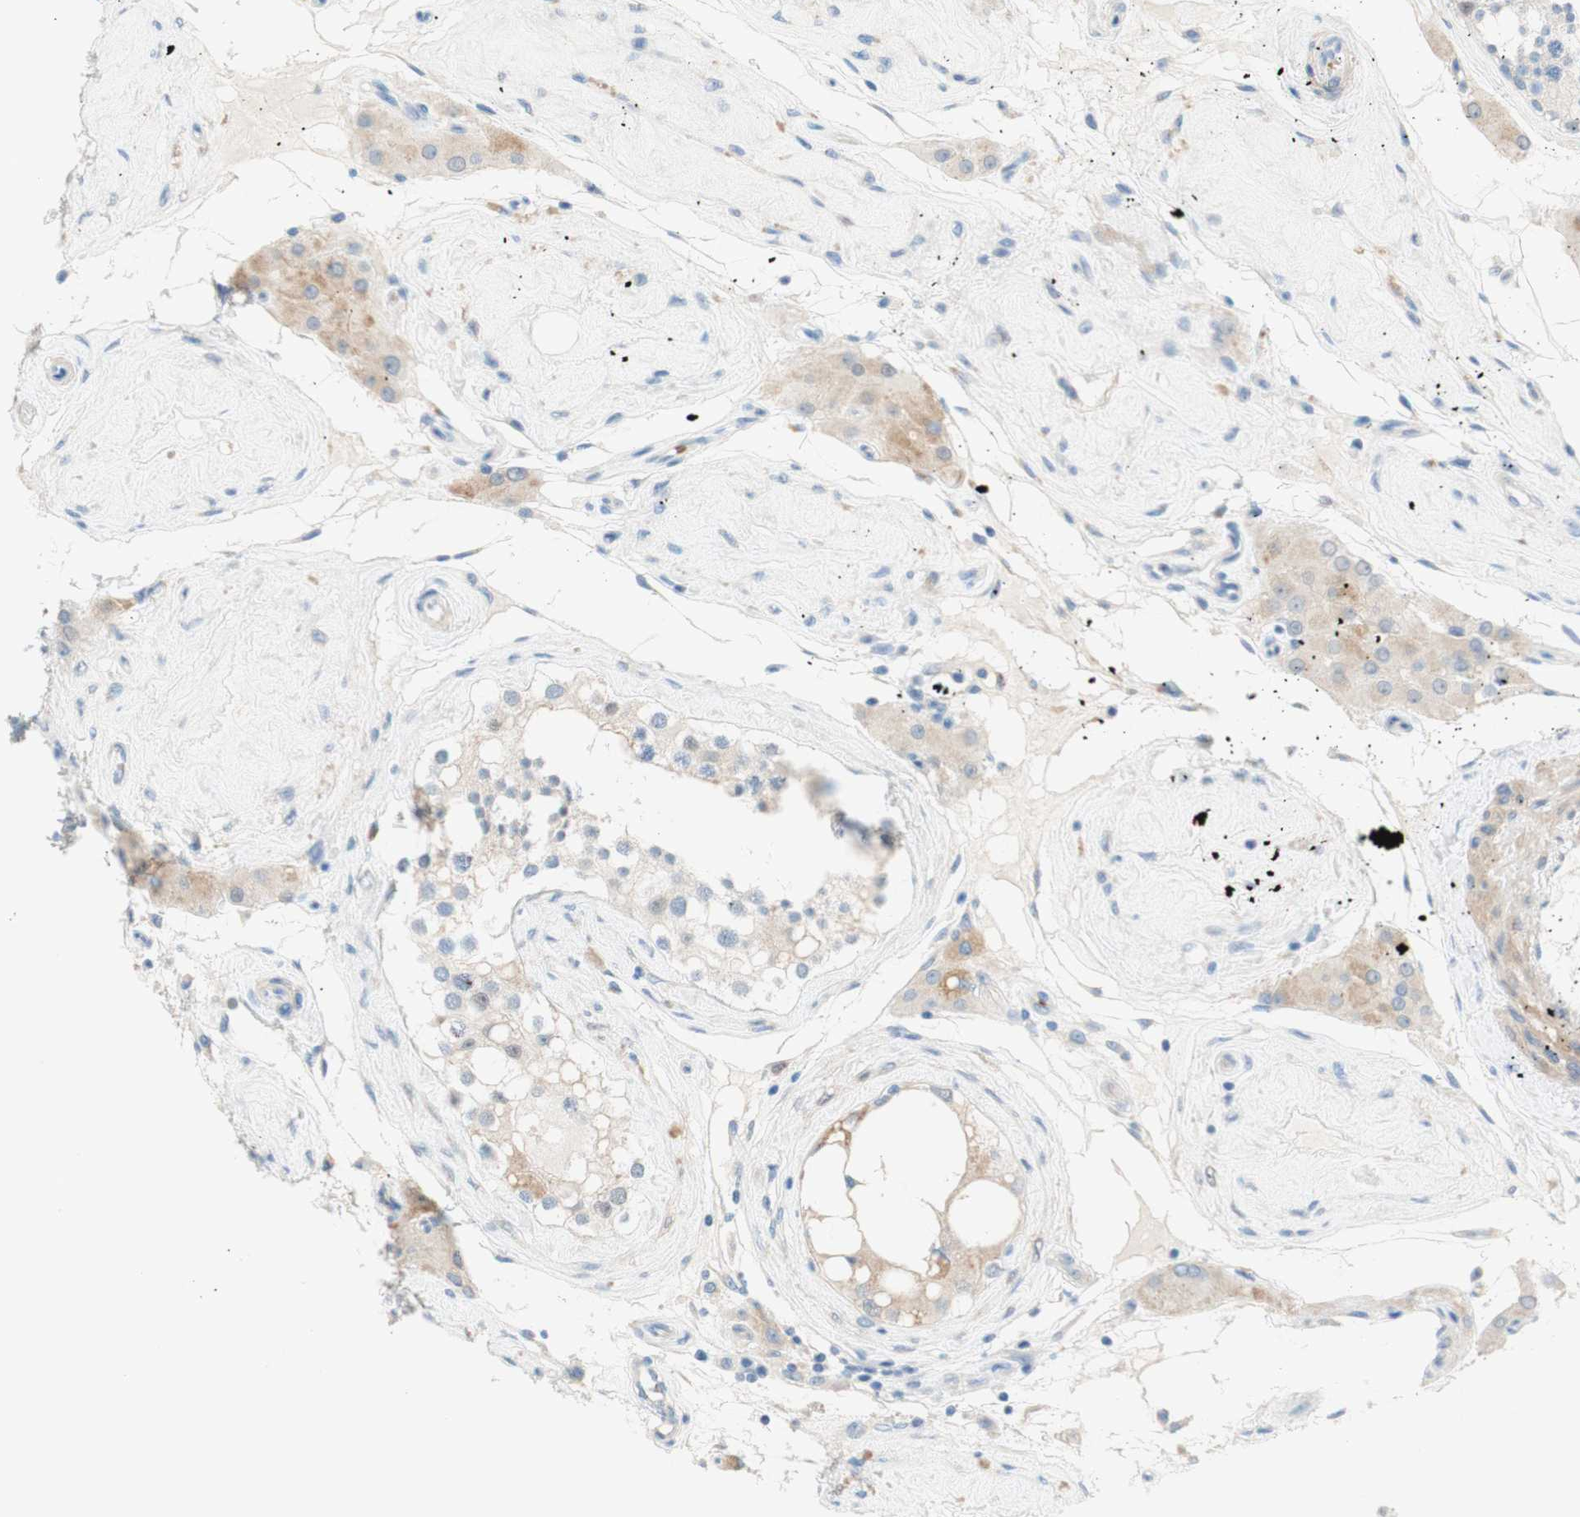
{"staining": {"intensity": "moderate", "quantity": "25%-75%", "location": "cytoplasmic/membranous,nuclear"}, "tissue": "testis", "cell_type": "Cells in seminiferous ducts", "image_type": "normal", "snomed": [{"axis": "morphology", "description": "Normal tissue, NOS"}, {"axis": "topography", "description": "Testis"}], "caption": "Immunohistochemistry histopathology image of unremarkable human testis stained for a protein (brown), which demonstrates medium levels of moderate cytoplasmic/membranous,nuclear expression in approximately 25%-75% of cells in seminiferous ducts.", "gene": "ENTREP2", "patient": {"sex": "male", "age": 68}}